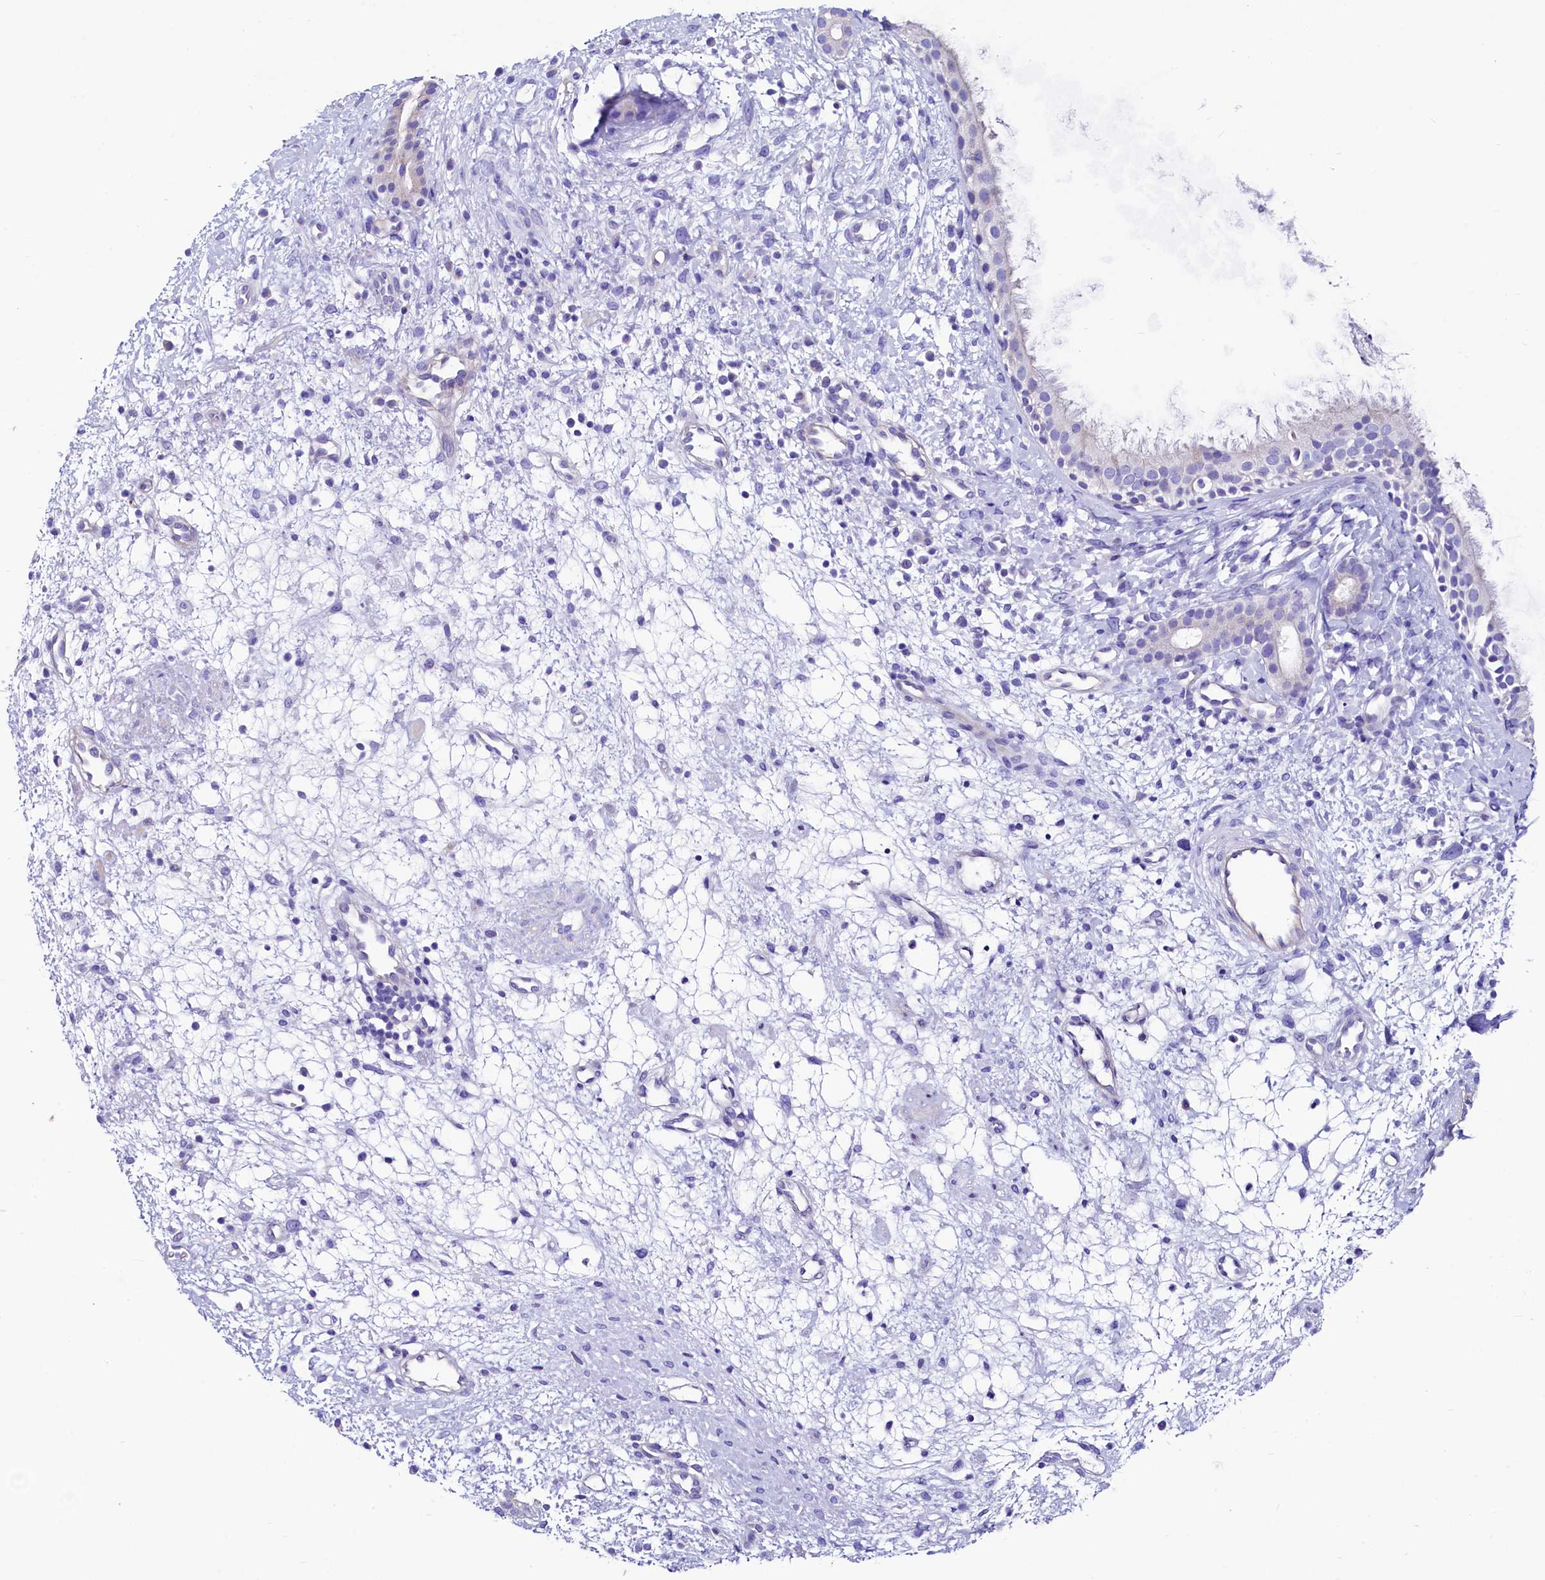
{"staining": {"intensity": "negative", "quantity": "none", "location": "none"}, "tissue": "nasopharynx", "cell_type": "Respiratory epithelial cells", "image_type": "normal", "snomed": [{"axis": "morphology", "description": "Normal tissue, NOS"}, {"axis": "topography", "description": "Nasopharynx"}], "caption": "Immunohistochemical staining of unremarkable human nasopharynx reveals no significant positivity in respiratory epithelial cells.", "gene": "RBP3", "patient": {"sex": "male", "age": 22}}